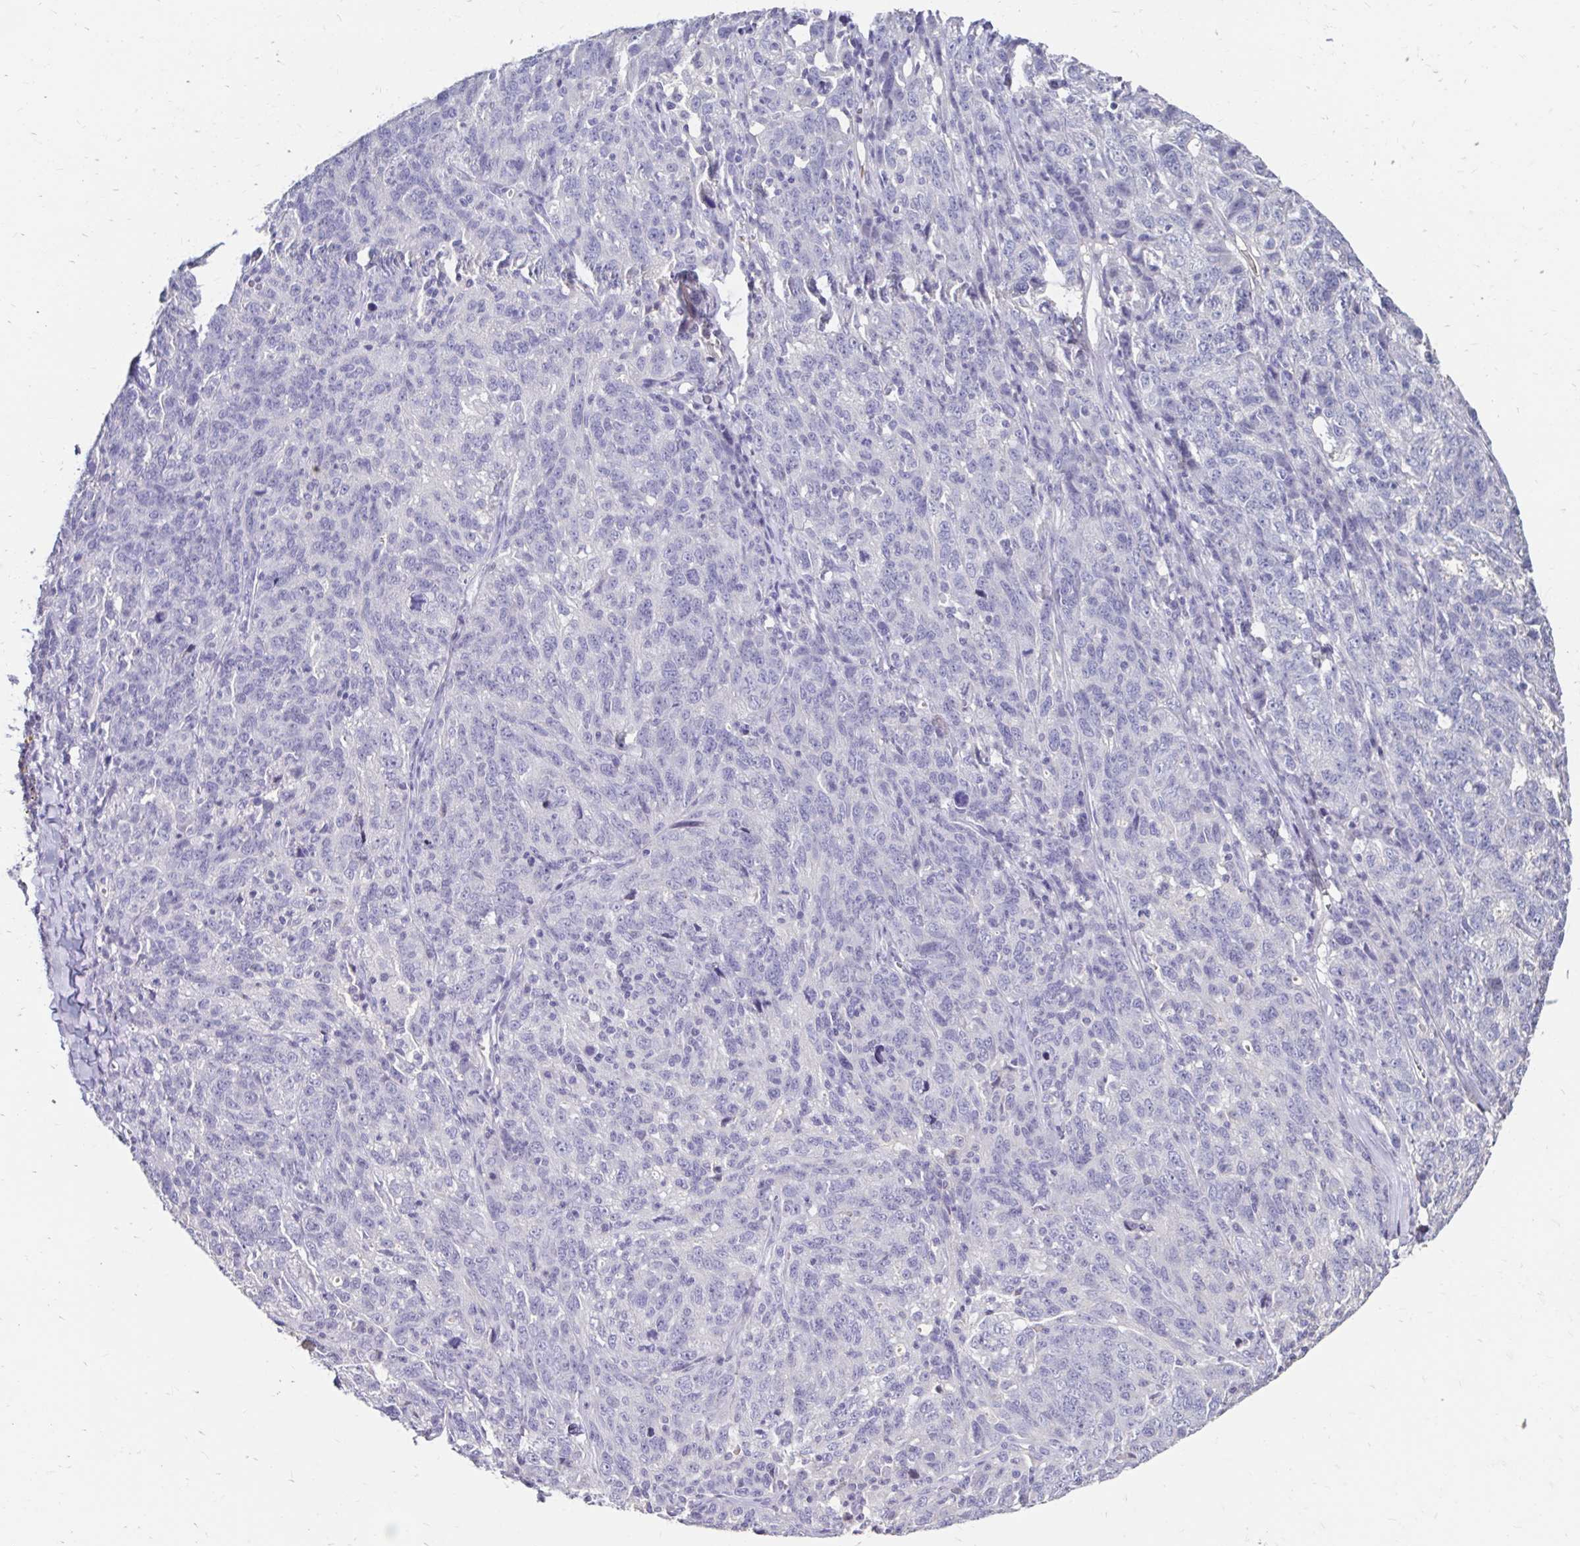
{"staining": {"intensity": "negative", "quantity": "none", "location": "none"}, "tissue": "ovarian cancer", "cell_type": "Tumor cells", "image_type": "cancer", "snomed": [{"axis": "morphology", "description": "Cystadenocarcinoma, serous, NOS"}, {"axis": "topography", "description": "Ovary"}], "caption": "Tumor cells are negative for protein expression in human serous cystadenocarcinoma (ovarian).", "gene": "SCG3", "patient": {"sex": "female", "age": 71}}